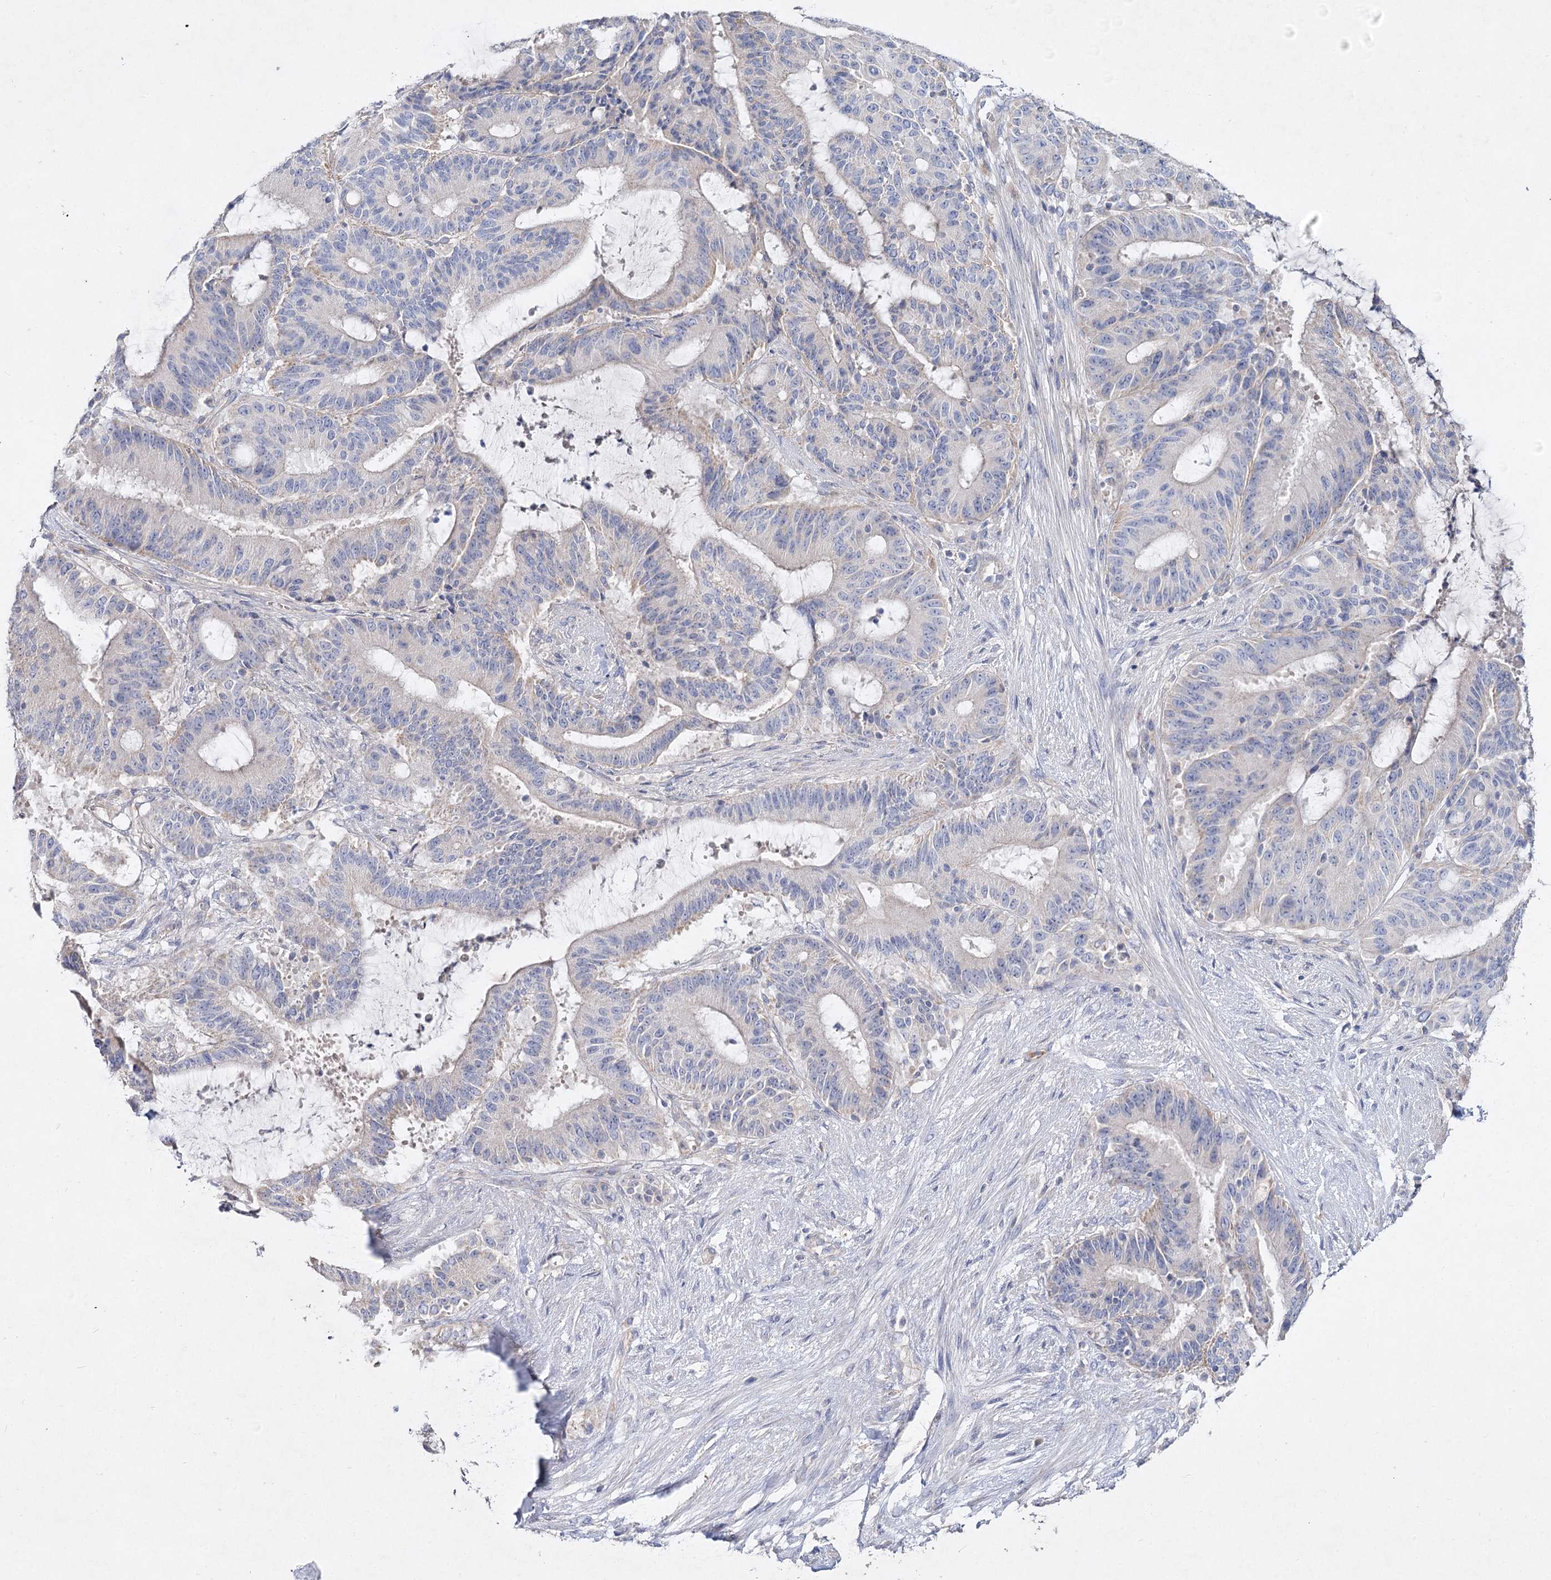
{"staining": {"intensity": "negative", "quantity": "none", "location": "none"}, "tissue": "liver cancer", "cell_type": "Tumor cells", "image_type": "cancer", "snomed": [{"axis": "morphology", "description": "Normal tissue, NOS"}, {"axis": "morphology", "description": "Cholangiocarcinoma"}, {"axis": "topography", "description": "Liver"}, {"axis": "topography", "description": "Peripheral nerve tissue"}], "caption": "A high-resolution micrograph shows immunohistochemistry staining of liver cancer, which demonstrates no significant positivity in tumor cells.", "gene": "TMEM187", "patient": {"sex": "female", "age": 73}}